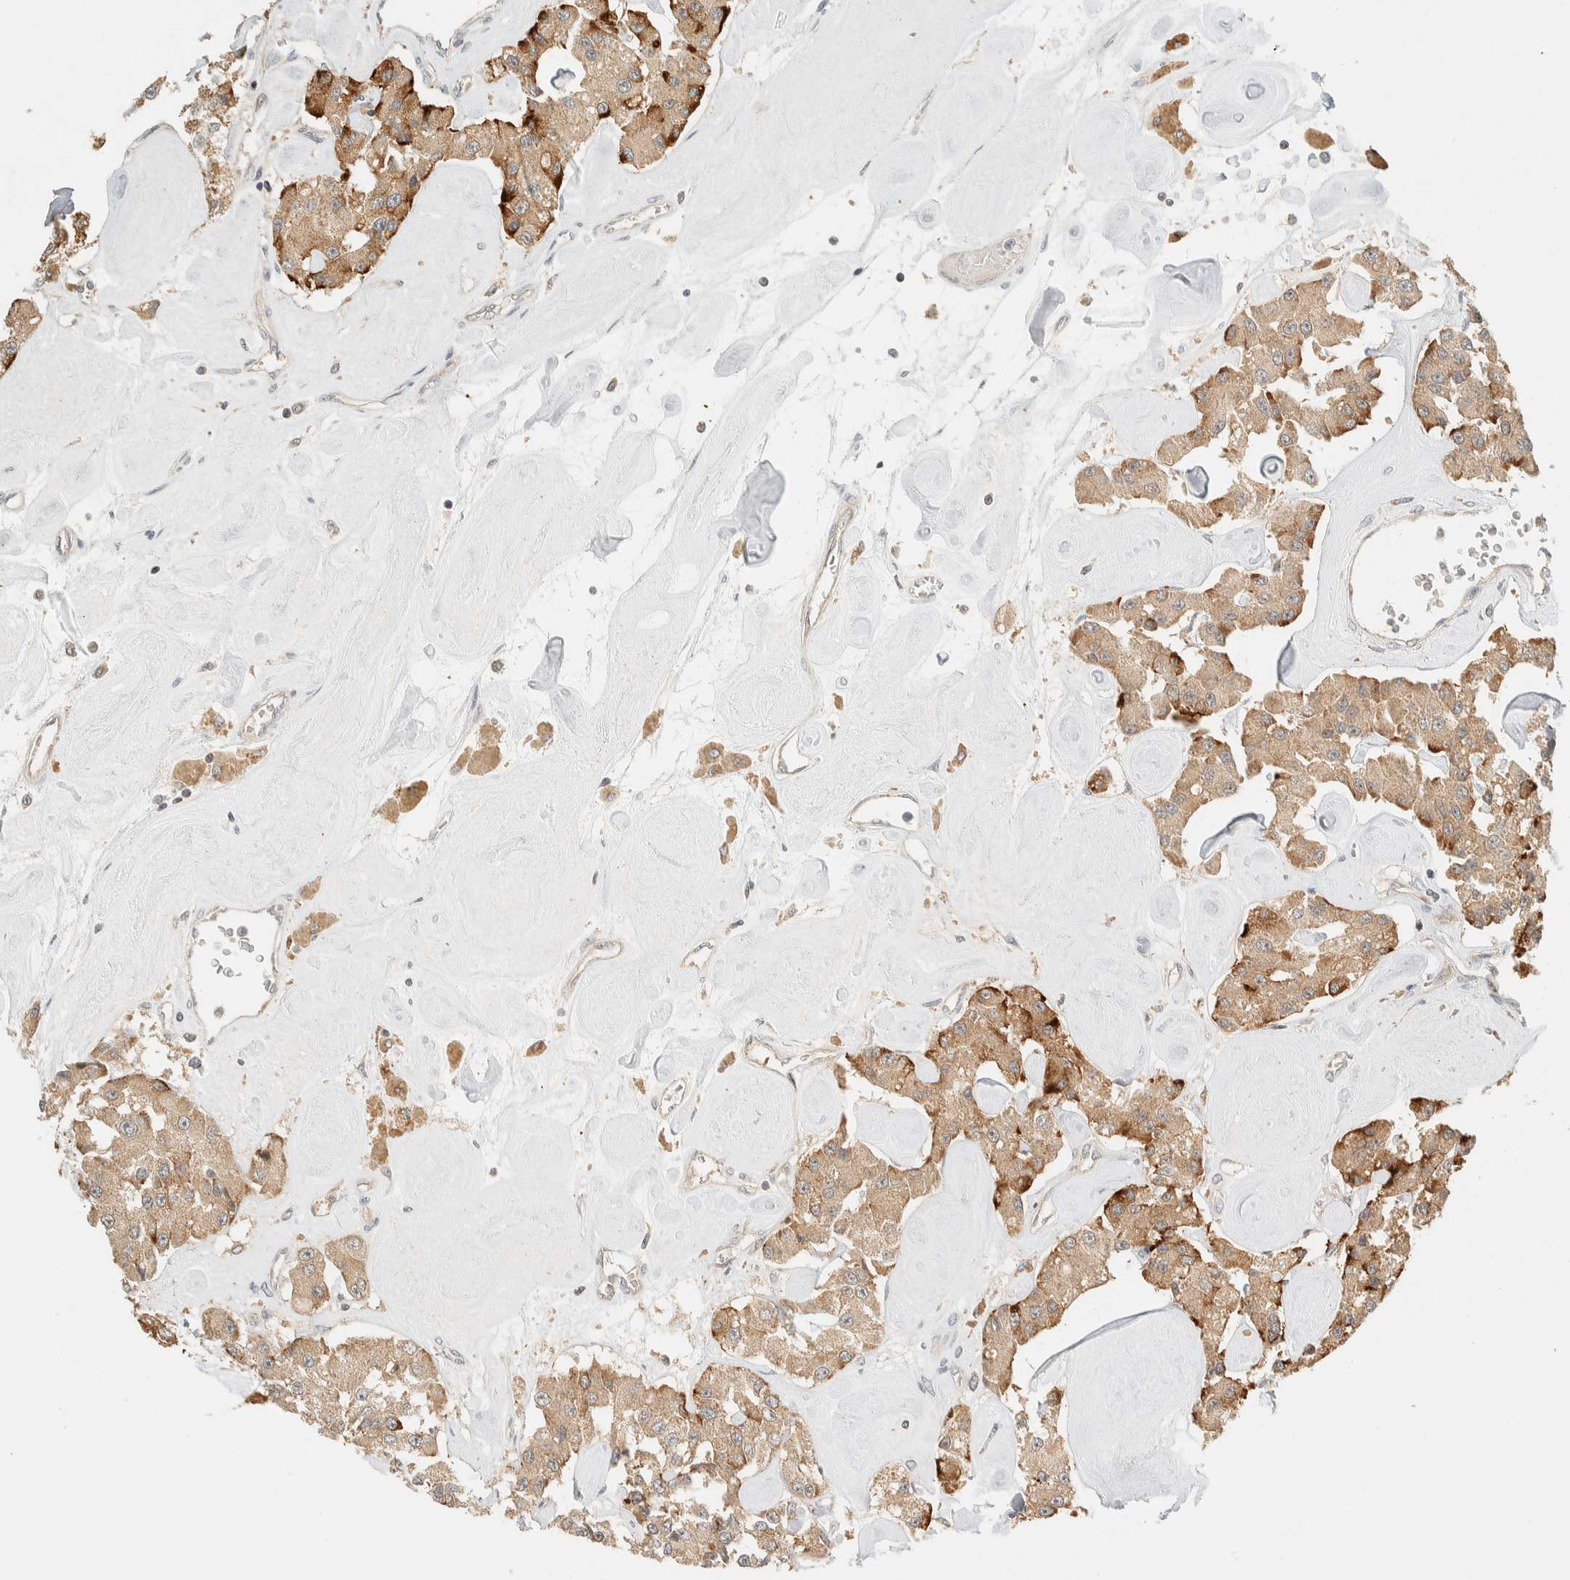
{"staining": {"intensity": "moderate", "quantity": ">75%", "location": "cytoplasmic/membranous"}, "tissue": "carcinoid", "cell_type": "Tumor cells", "image_type": "cancer", "snomed": [{"axis": "morphology", "description": "Carcinoid, malignant, NOS"}, {"axis": "topography", "description": "Pancreas"}], "caption": "Moderate cytoplasmic/membranous protein staining is seen in approximately >75% of tumor cells in malignant carcinoid.", "gene": "KIFAP3", "patient": {"sex": "male", "age": 41}}